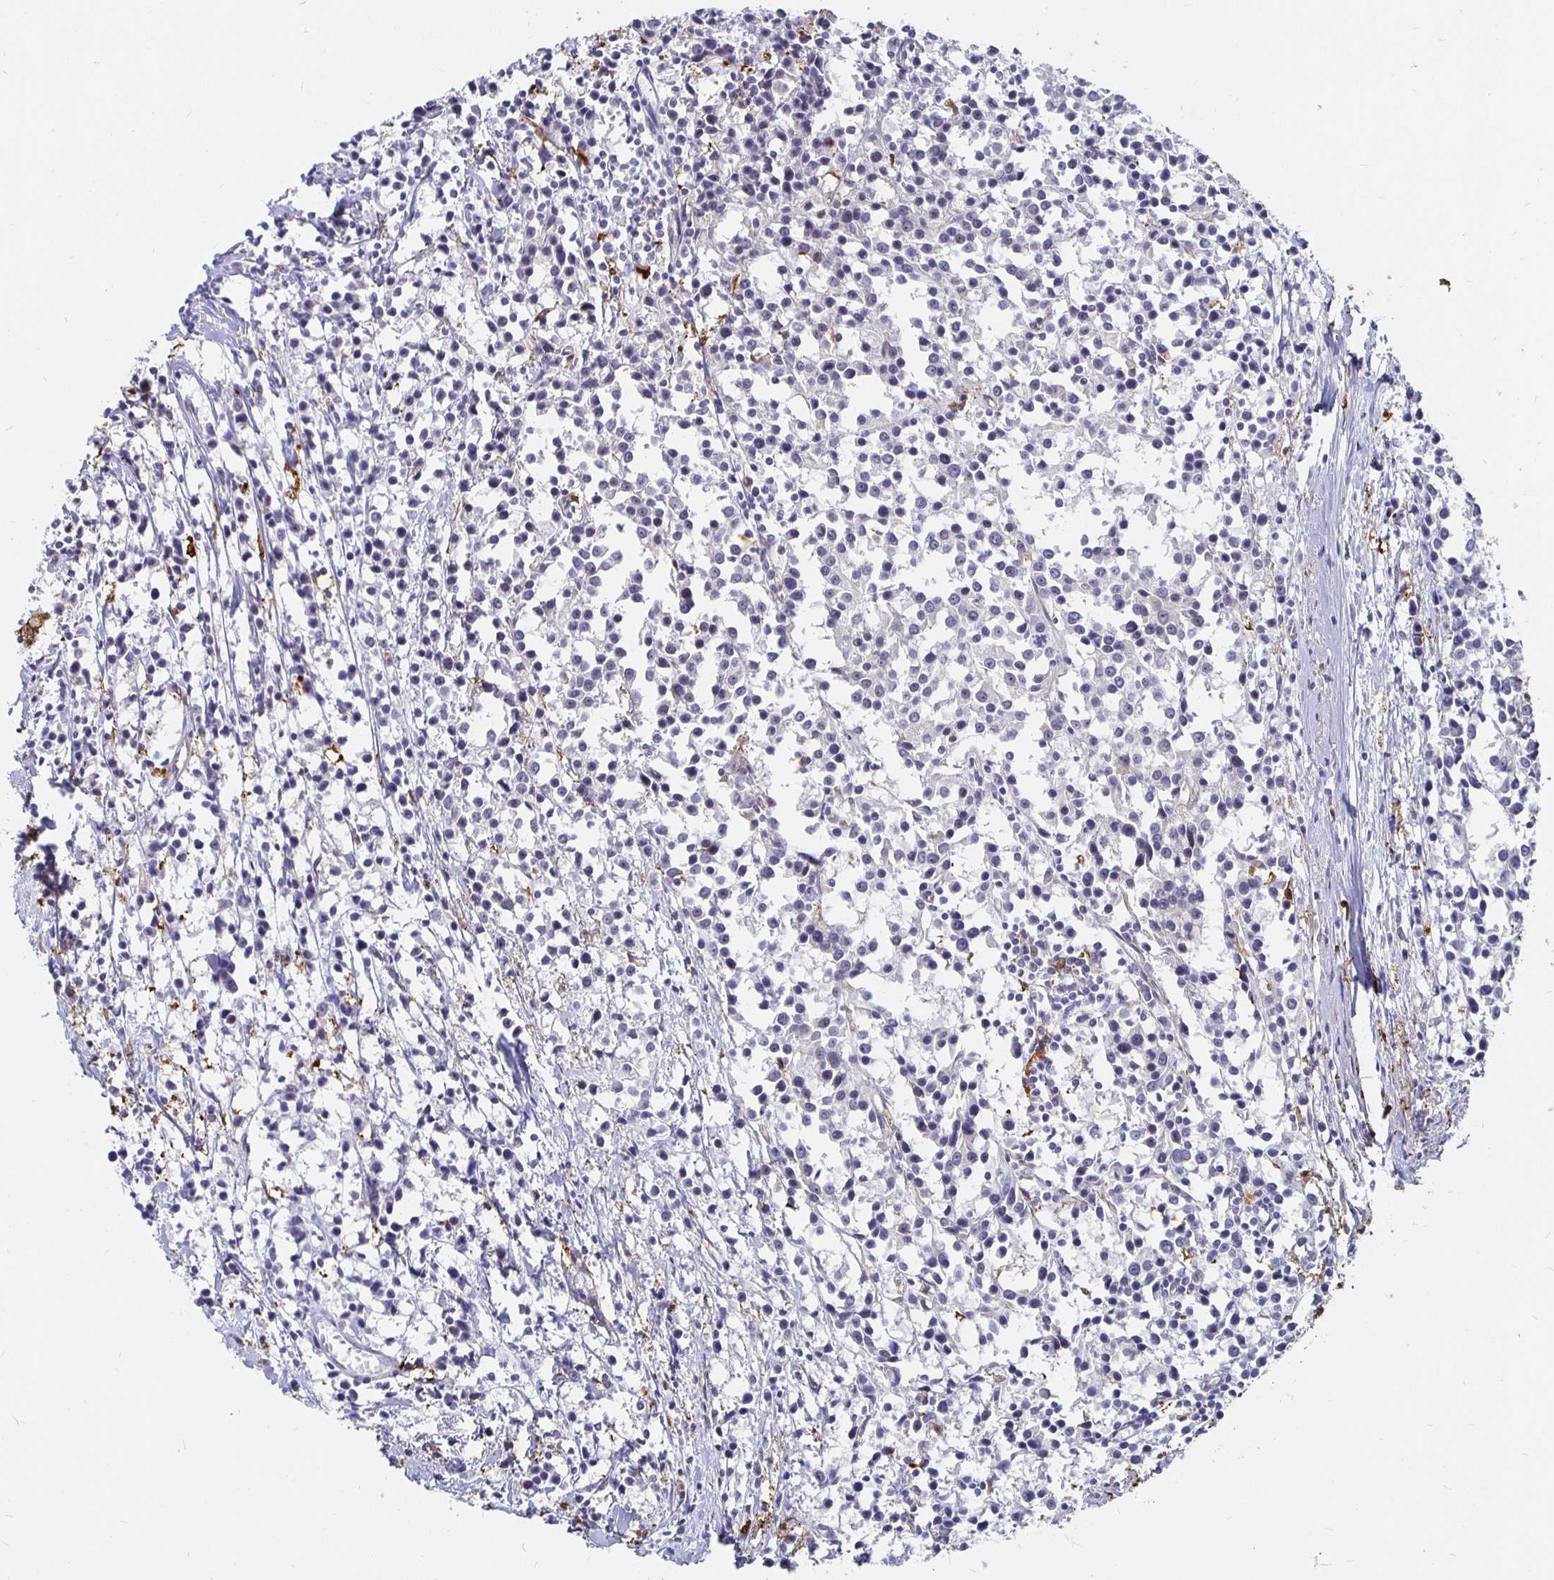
{"staining": {"intensity": "negative", "quantity": "none", "location": "none"}, "tissue": "breast cancer", "cell_type": "Tumor cells", "image_type": "cancer", "snomed": [{"axis": "morphology", "description": "Duct carcinoma"}, {"axis": "topography", "description": "Breast"}], "caption": "DAB immunohistochemical staining of breast cancer (intraductal carcinoma) demonstrates no significant expression in tumor cells.", "gene": "CCDC85A", "patient": {"sex": "female", "age": 80}}